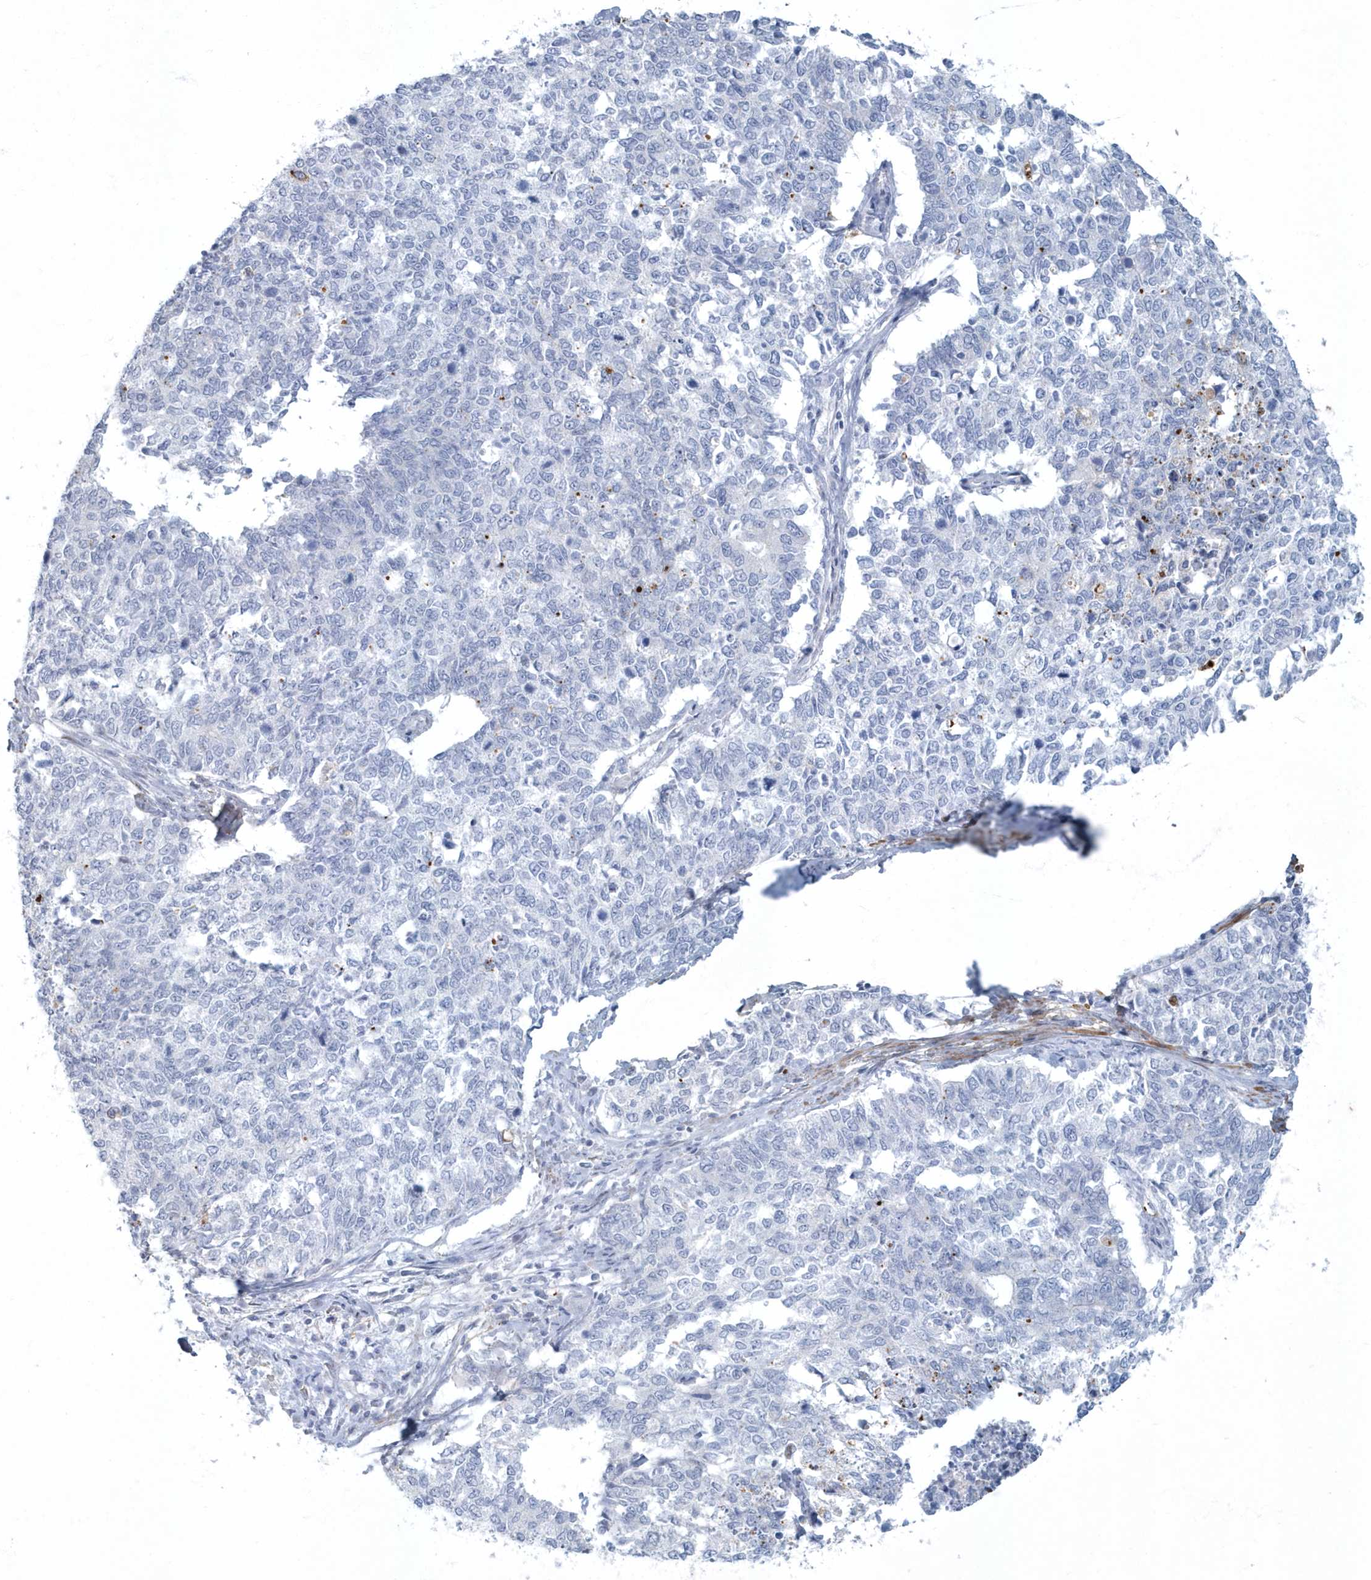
{"staining": {"intensity": "negative", "quantity": "none", "location": "none"}, "tissue": "cervical cancer", "cell_type": "Tumor cells", "image_type": "cancer", "snomed": [{"axis": "morphology", "description": "Squamous cell carcinoma, NOS"}, {"axis": "topography", "description": "Cervix"}], "caption": "Tumor cells are negative for protein expression in human squamous cell carcinoma (cervical).", "gene": "MYOT", "patient": {"sex": "female", "age": 63}}